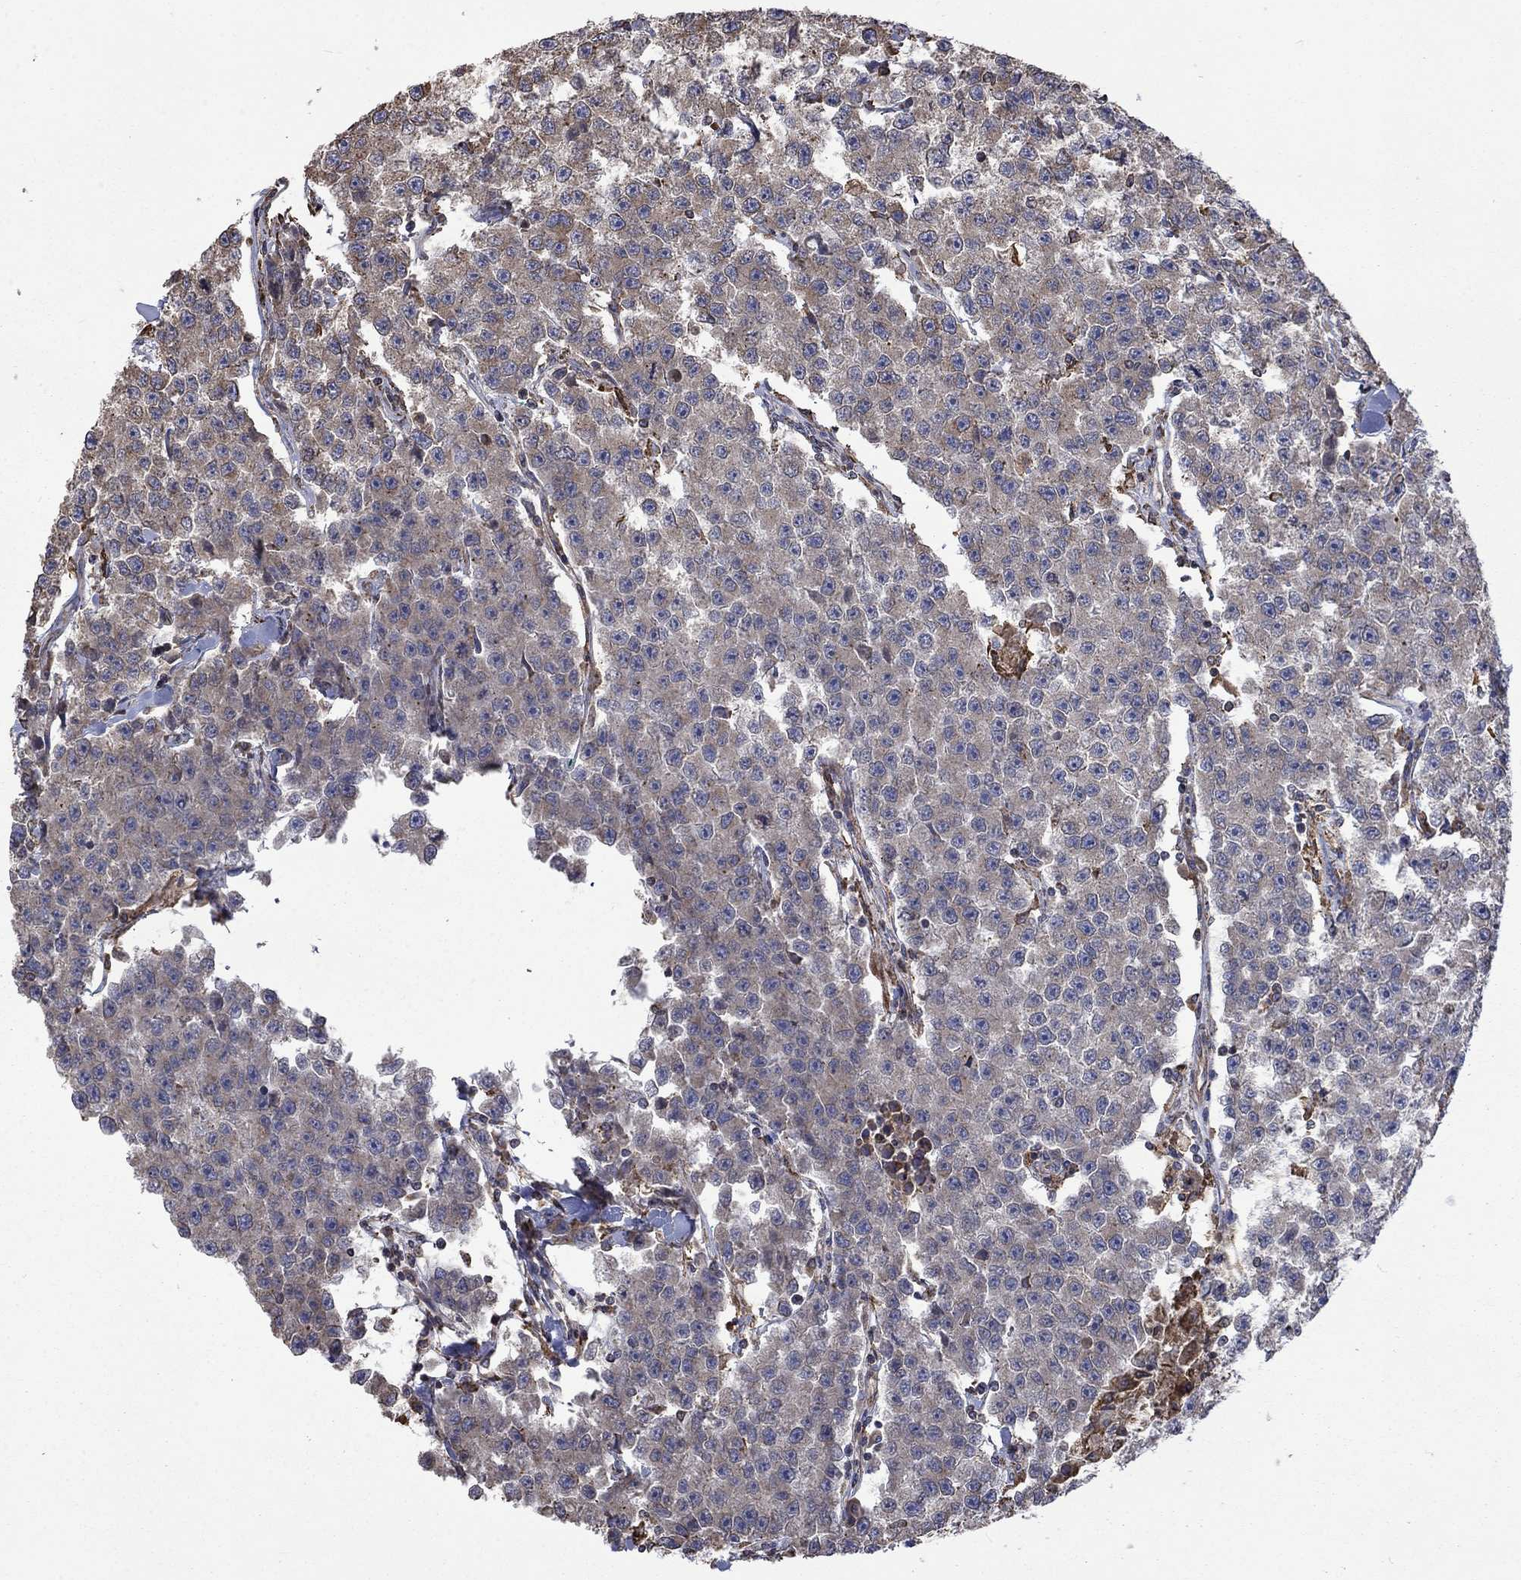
{"staining": {"intensity": "weak", "quantity": "<25%", "location": "cytoplasmic/membranous"}, "tissue": "testis cancer", "cell_type": "Tumor cells", "image_type": "cancer", "snomed": [{"axis": "morphology", "description": "Seminoma, NOS"}, {"axis": "topography", "description": "Testis"}], "caption": "DAB immunohistochemical staining of human testis seminoma displays no significant positivity in tumor cells.", "gene": "ESRRA", "patient": {"sex": "male", "age": 59}}